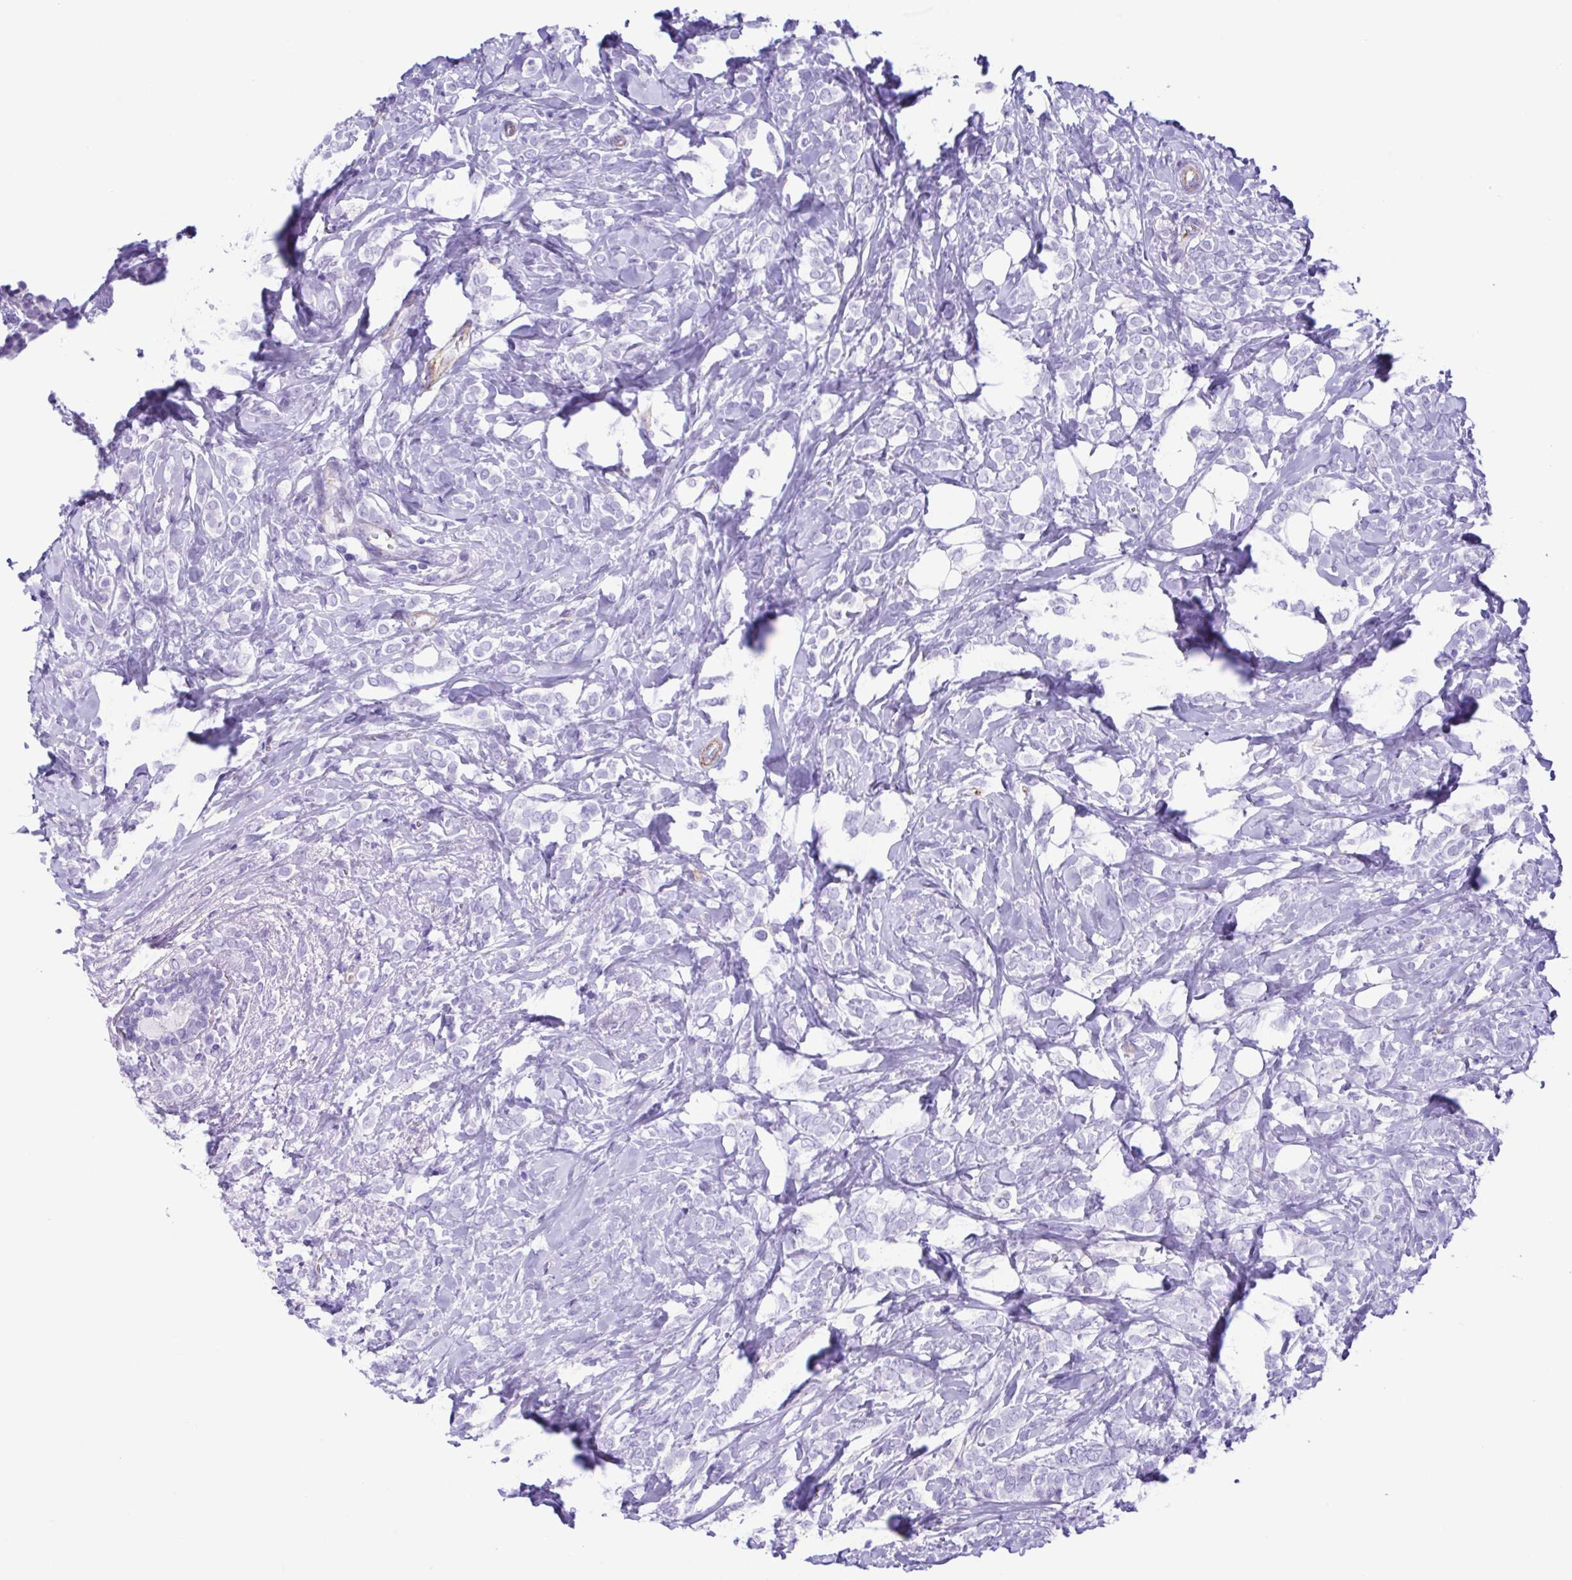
{"staining": {"intensity": "negative", "quantity": "none", "location": "none"}, "tissue": "breast cancer", "cell_type": "Tumor cells", "image_type": "cancer", "snomed": [{"axis": "morphology", "description": "Lobular carcinoma"}, {"axis": "topography", "description": "Breast"}], "caption": "Histopathology image shows no protein positivity in tumor cells of breast lobular carcinoma tissue.", "gene": "CYP11B1", "patient": {"sex": "female", "age": 49}}